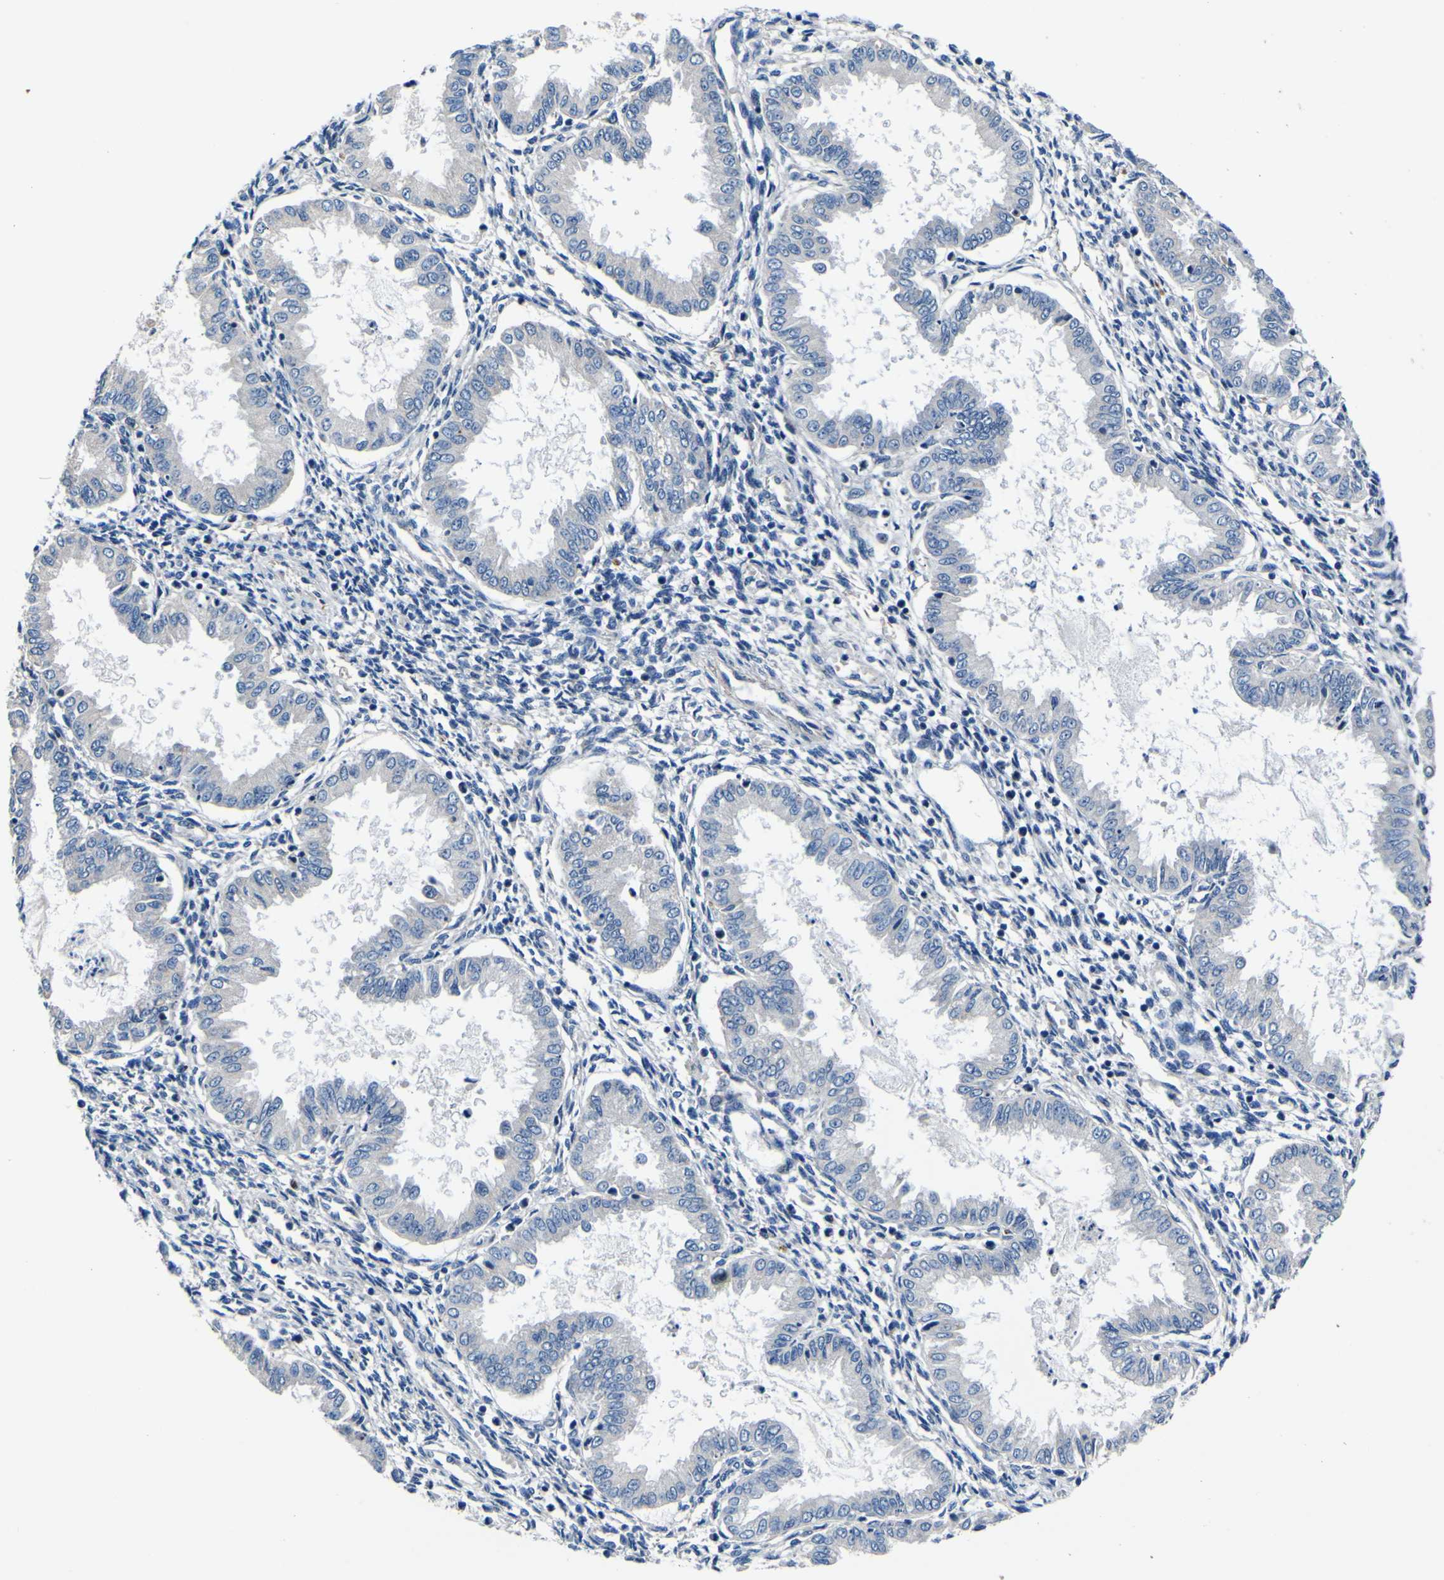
{"staining": {"intensity": "negative", "quantity": "none", "location": "none"}, "tissue": "endometrium", "cell_type": "Cells in endometrial stroma", "image_type": "normal", "snomed": [{"axis": "morphology", "description": "Normal tissue, NOS"}, {"axis": "topography", "description": "Endometrium"}], "caption": "Cells in endometrial stroma are negative for brown protein staining in unremarkable endometrium. The staining was performed using DAB to visualize the protein expression in brown, while the nuclei were stained in blue with hematoxylin (Magnification: 20x).", "gene": "AGAP3", "patient": {"sex": "female", "age": 33}}